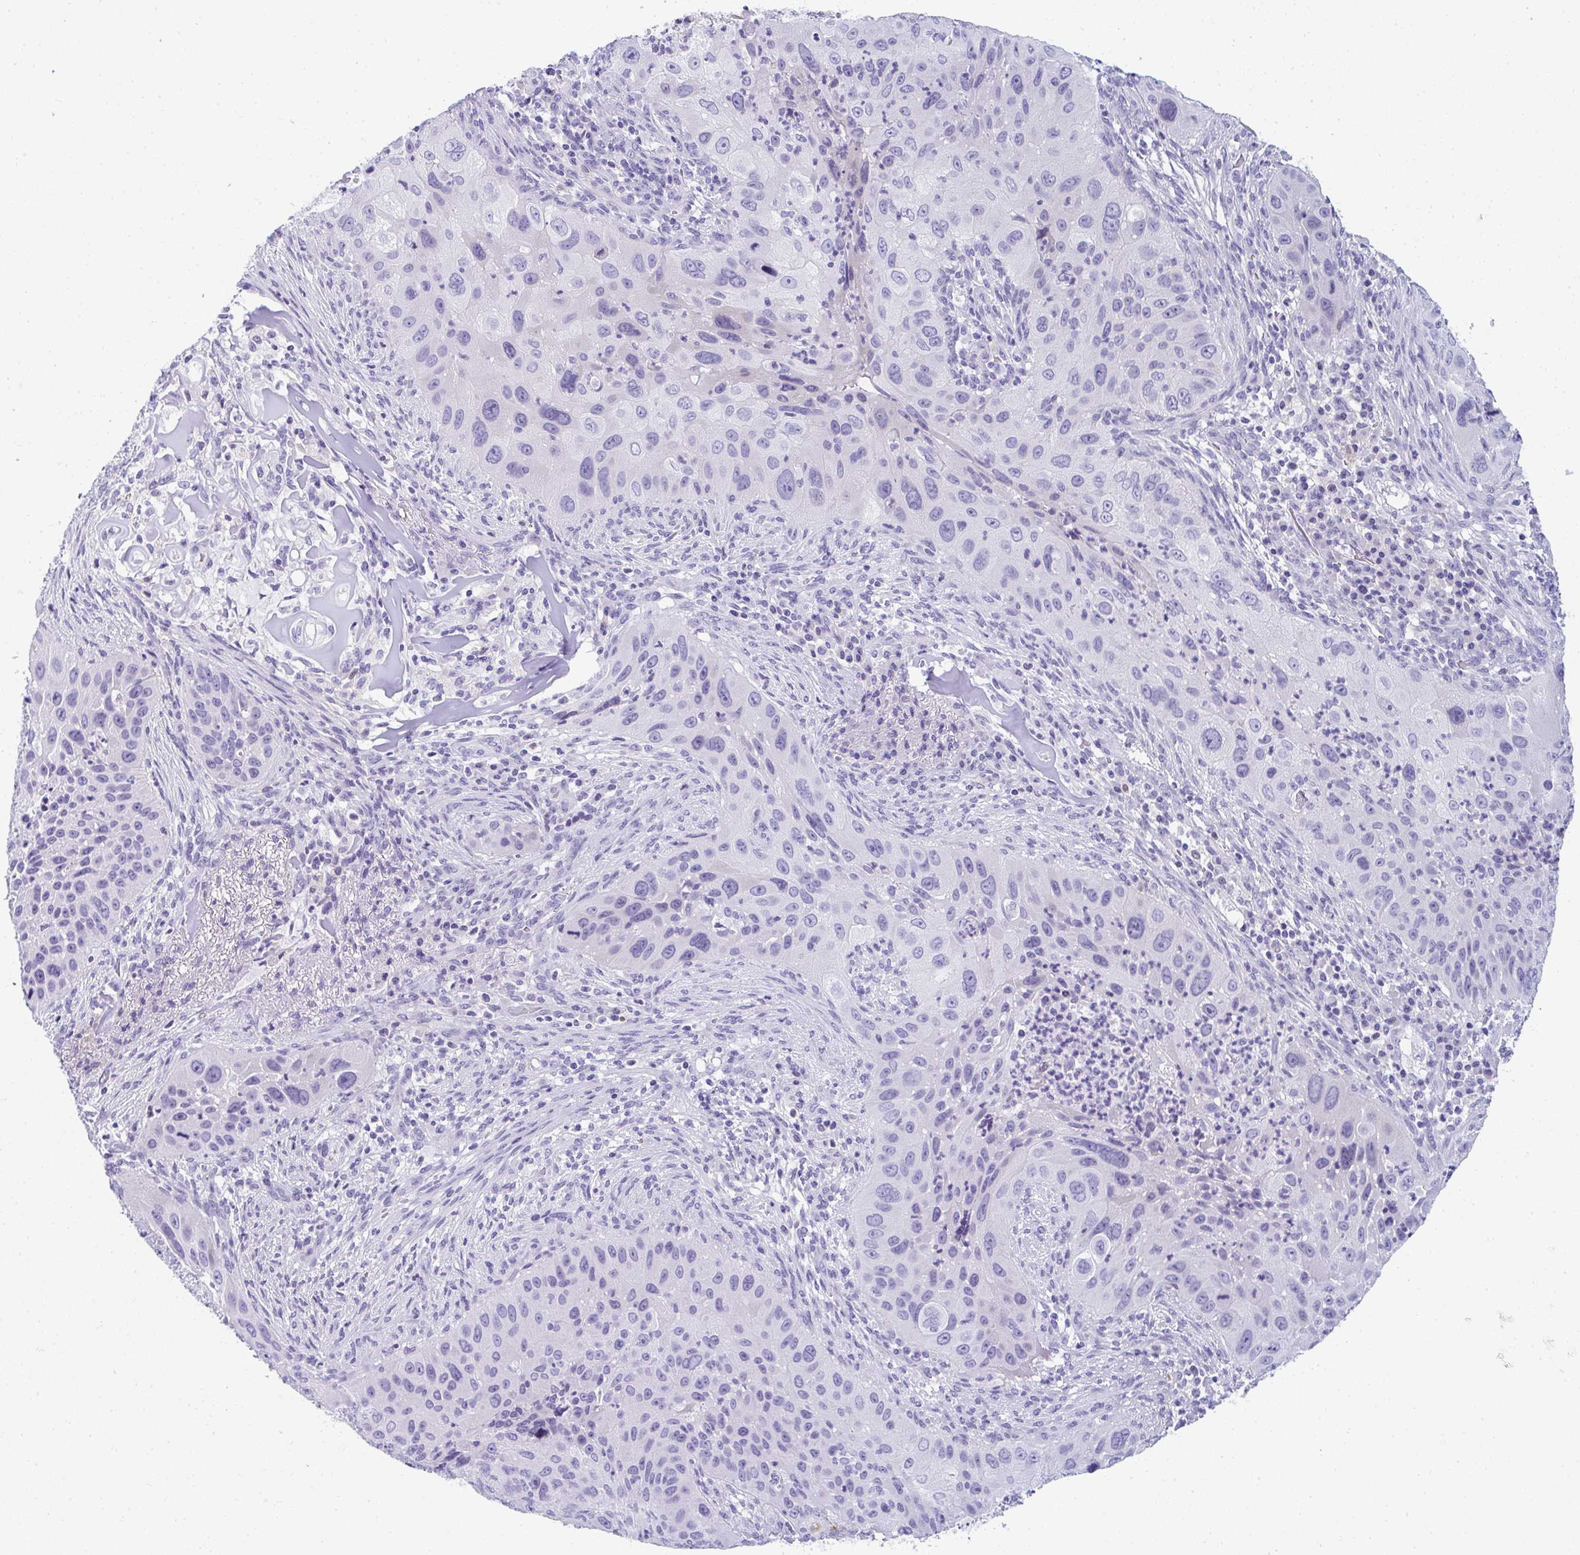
{"staining": {"intensity": "negative", "quantity": "none", "location": "none"}, "tissue": "lung cancer", "cell_type": "Tumor cells", "image_type": "cancer", "snomed": [{"axis": "morphology", "description": "Squamous cell carcinoma, NOS"}, {"axis": "topography", "description": "Lung"}], "caption": "The image exhibits no significant positivity in tumor cells of lung cancer.", "gene": "TTC30B", "patient": {"sex": "male", "age": 63}}